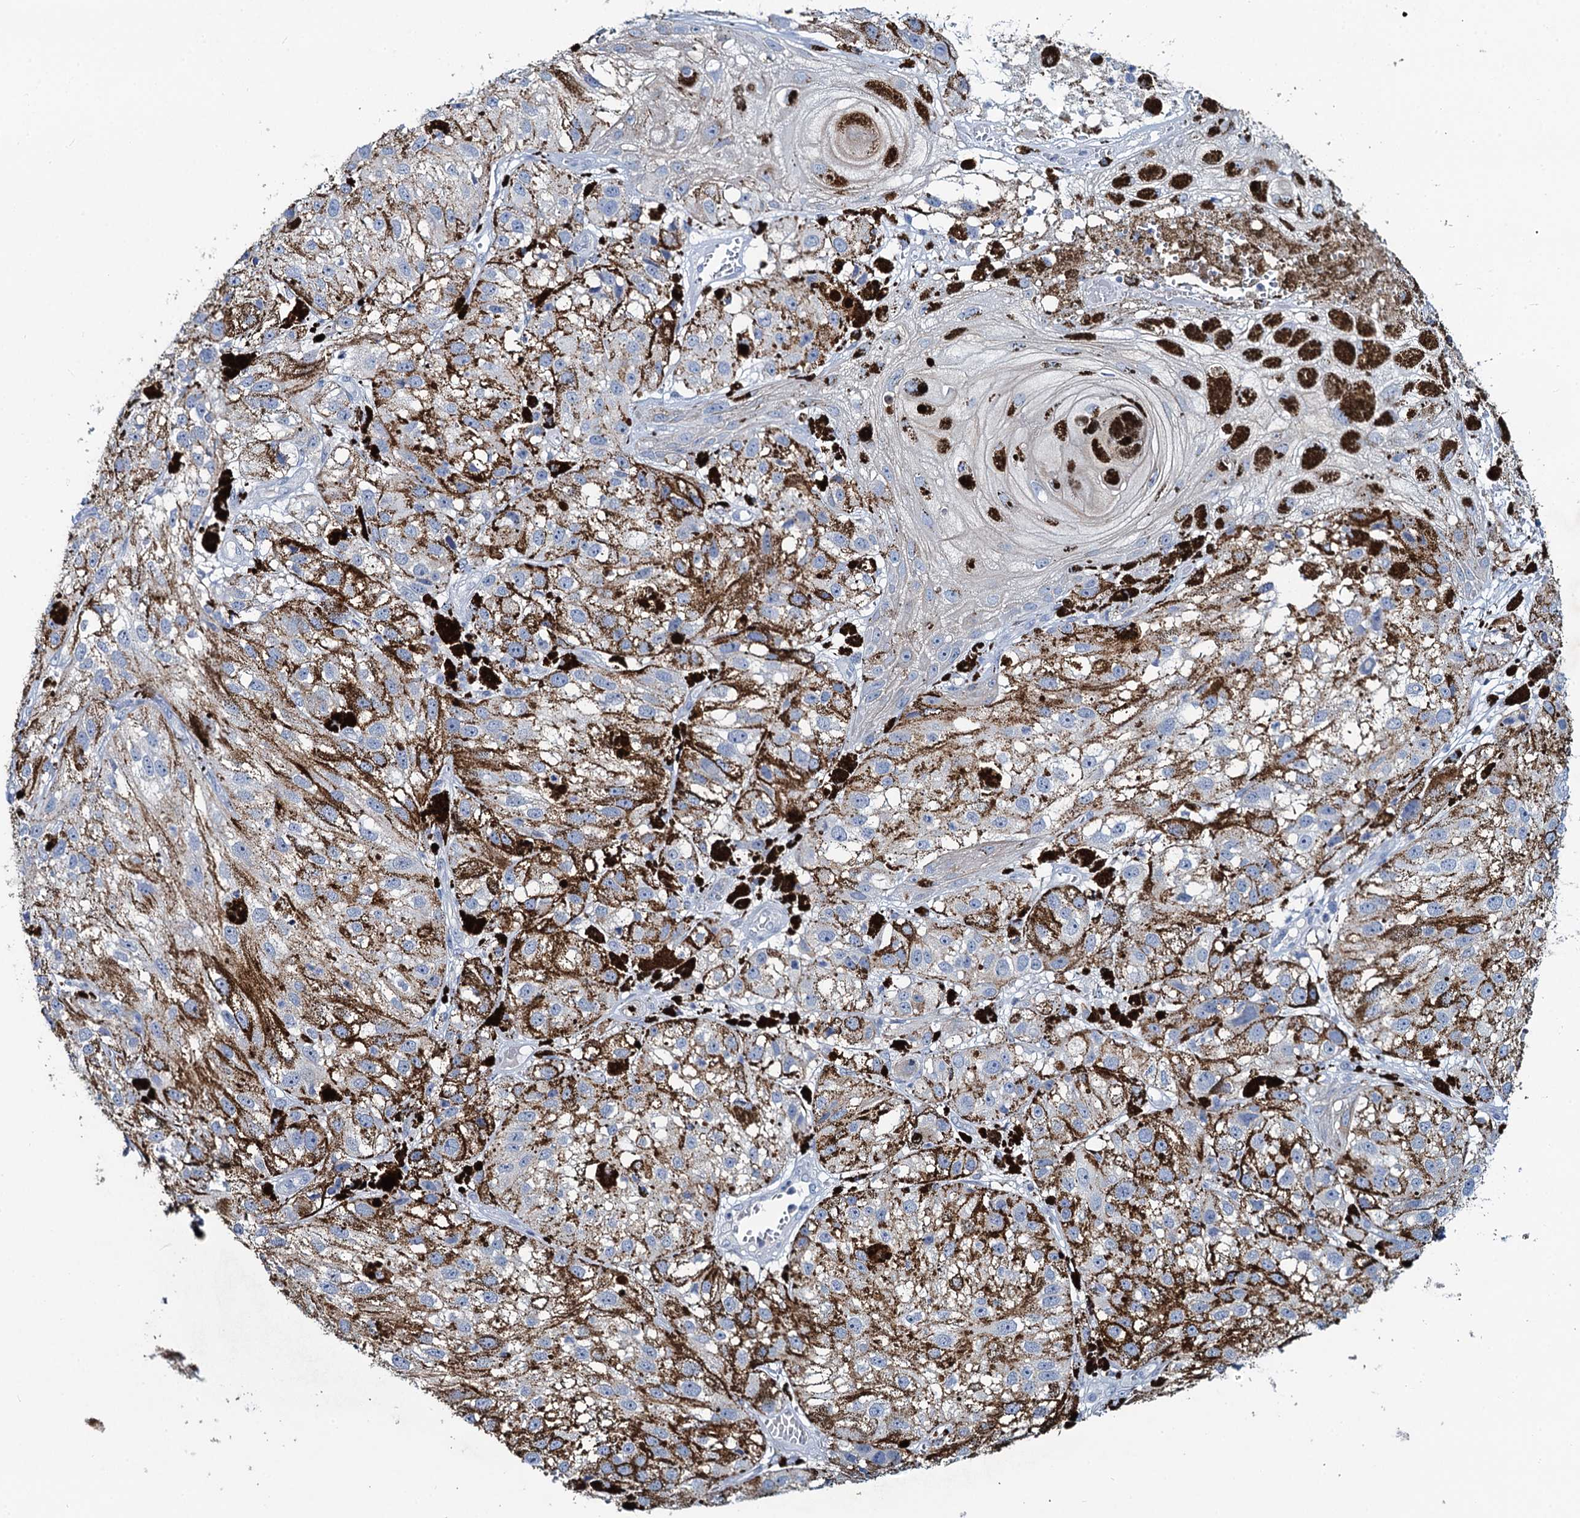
{"staining": {"intensity": "negative", "quantity": "none", "location": "none"}, "tissue": "melanoma", "cell_type": "Tumor cells", "image_type": "cancer", "snomed": [{"axis": "morphology", "description": "Malignant melanoma, NOS"}, {"axis": "topography", "description": "Skin"}], "caption": "DAB (3,3'-diaminobenzidine) immunohistochemical staining of melanoma demonstrates no significant expression in tumor cells.", "gene": "TOX3", "patient": {"sex": "male", "age": 88}}